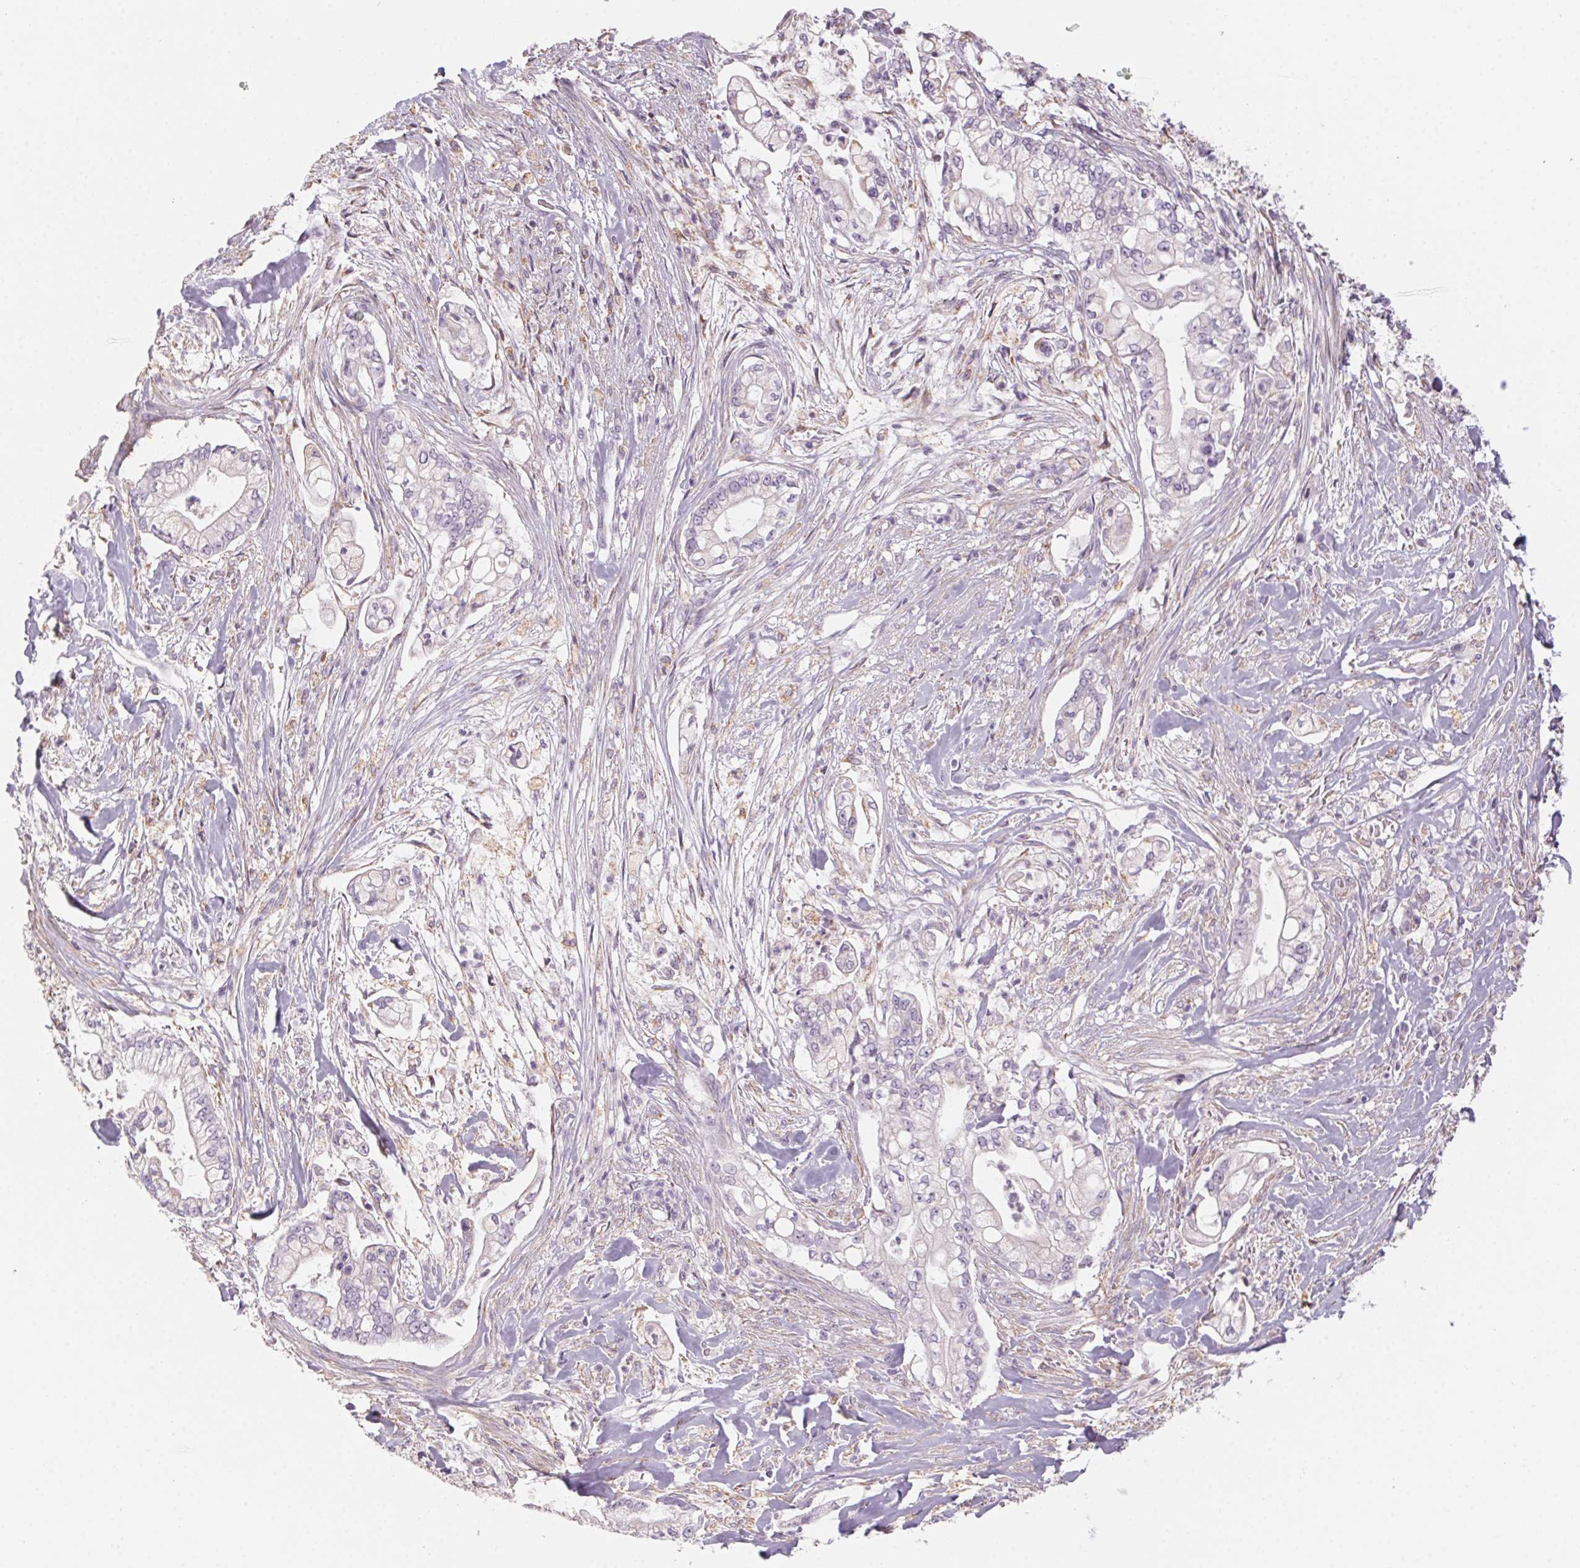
{"staining": {"intensity": "negative", "quantity": "none", "location": "none"}, "tissue": "pancreatic cancer", "cell_type": "Tumor cells", "image_type": "cancer", "snomed": [{"axis": "morphology", "description": "Adenocarcinoma, NOS"}, {"axis": "topography", "description": "Pancreas"}], "caption": "Tumor cells show no significant protein expression in pancreatic cancer (adenocarcinoma).", "gene": "PRPH", "patient": {"sex": "female", "age": 69}}